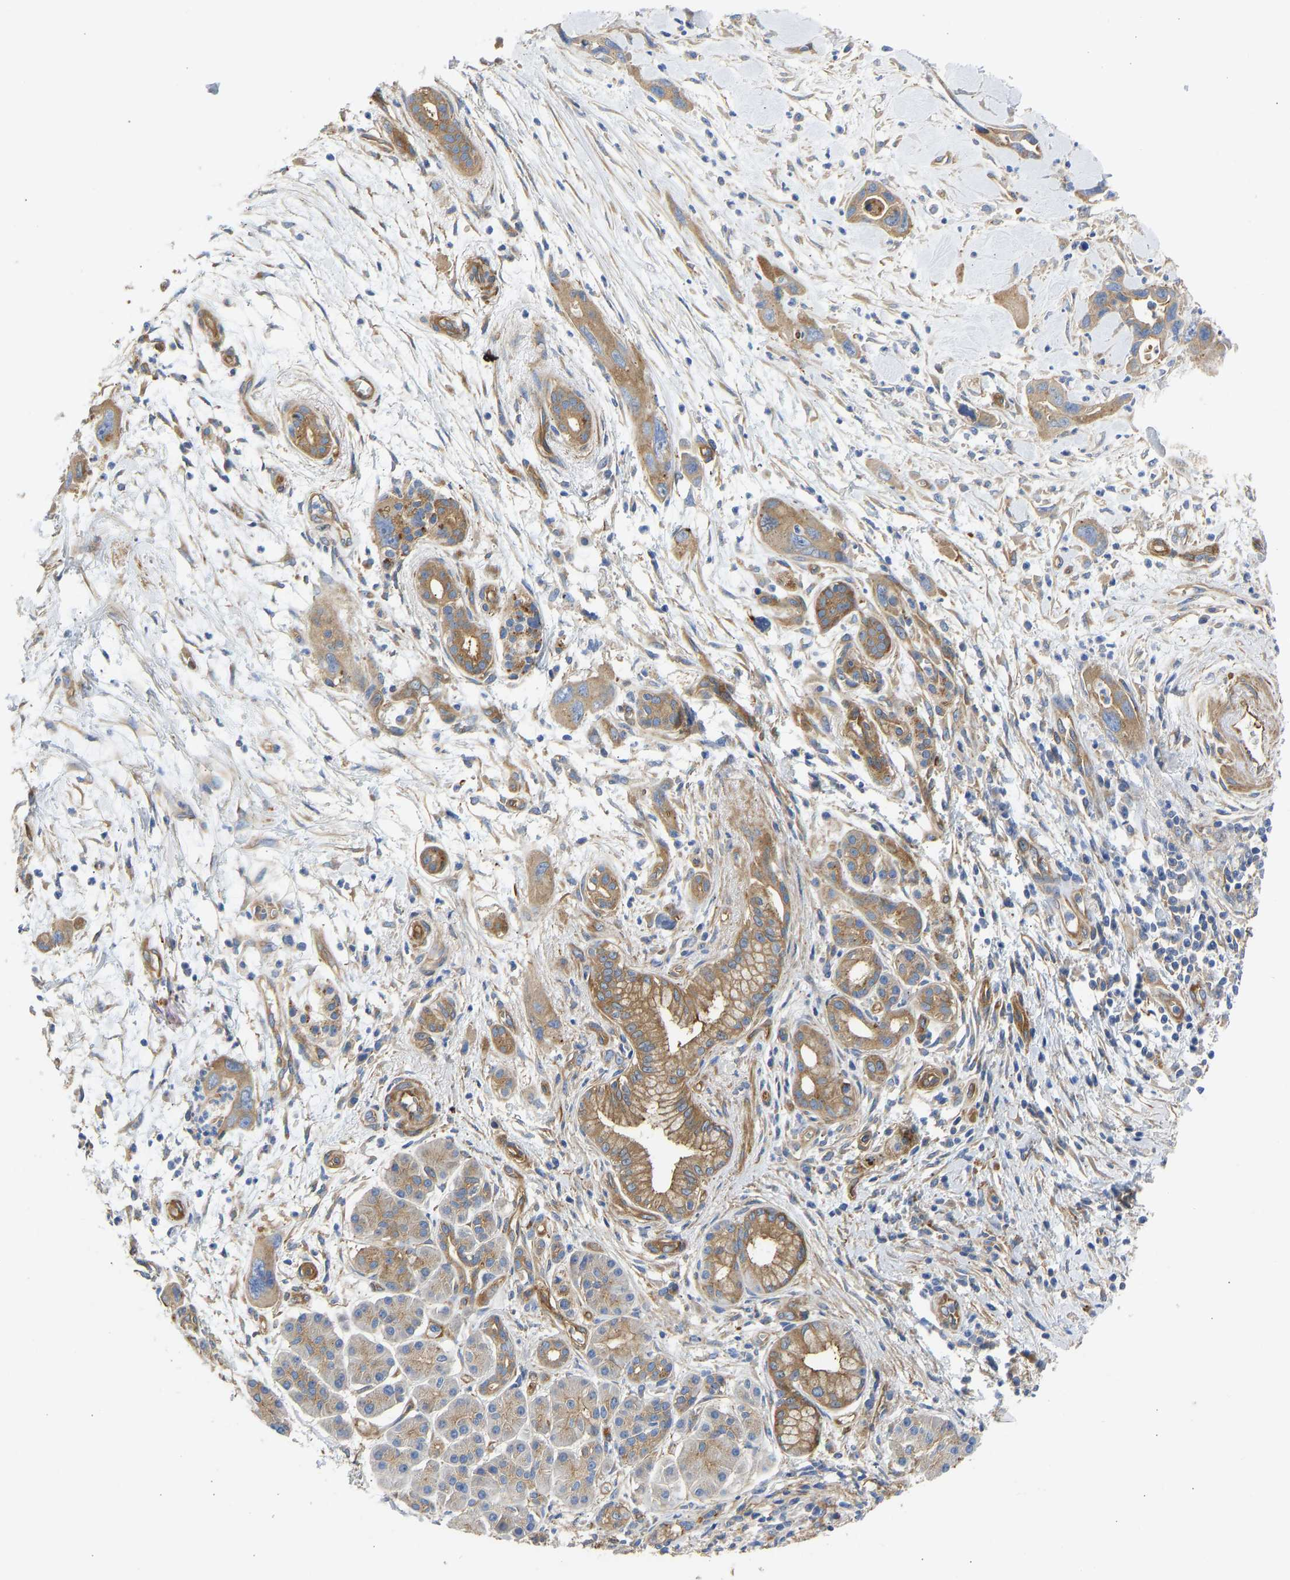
{"staining": {"intensity": "moderate", "quantity": ">75%", "location": "cytoplasmic/membranous"}, "tissue": "pancreatic cancer", "cell_type": "Tumor cells", "image_type": "cancer", "snomed": [{"axis": "morphology", "description": "Adenocarcinoma, NOS"}, {"axis": "topography", "description": "Pancreas"}], "caption": "The histopathology image demonstrates a brown stain indicating the presence of a protein in the cytoplasmic/membranous of tumor cells in pancreatic cancer (adenocarcinoma). The protein is shown in brown color, while the nuclei are stained blue.", "gene": "MYO1C", "patient": {"sex": "female", "age": 70}}